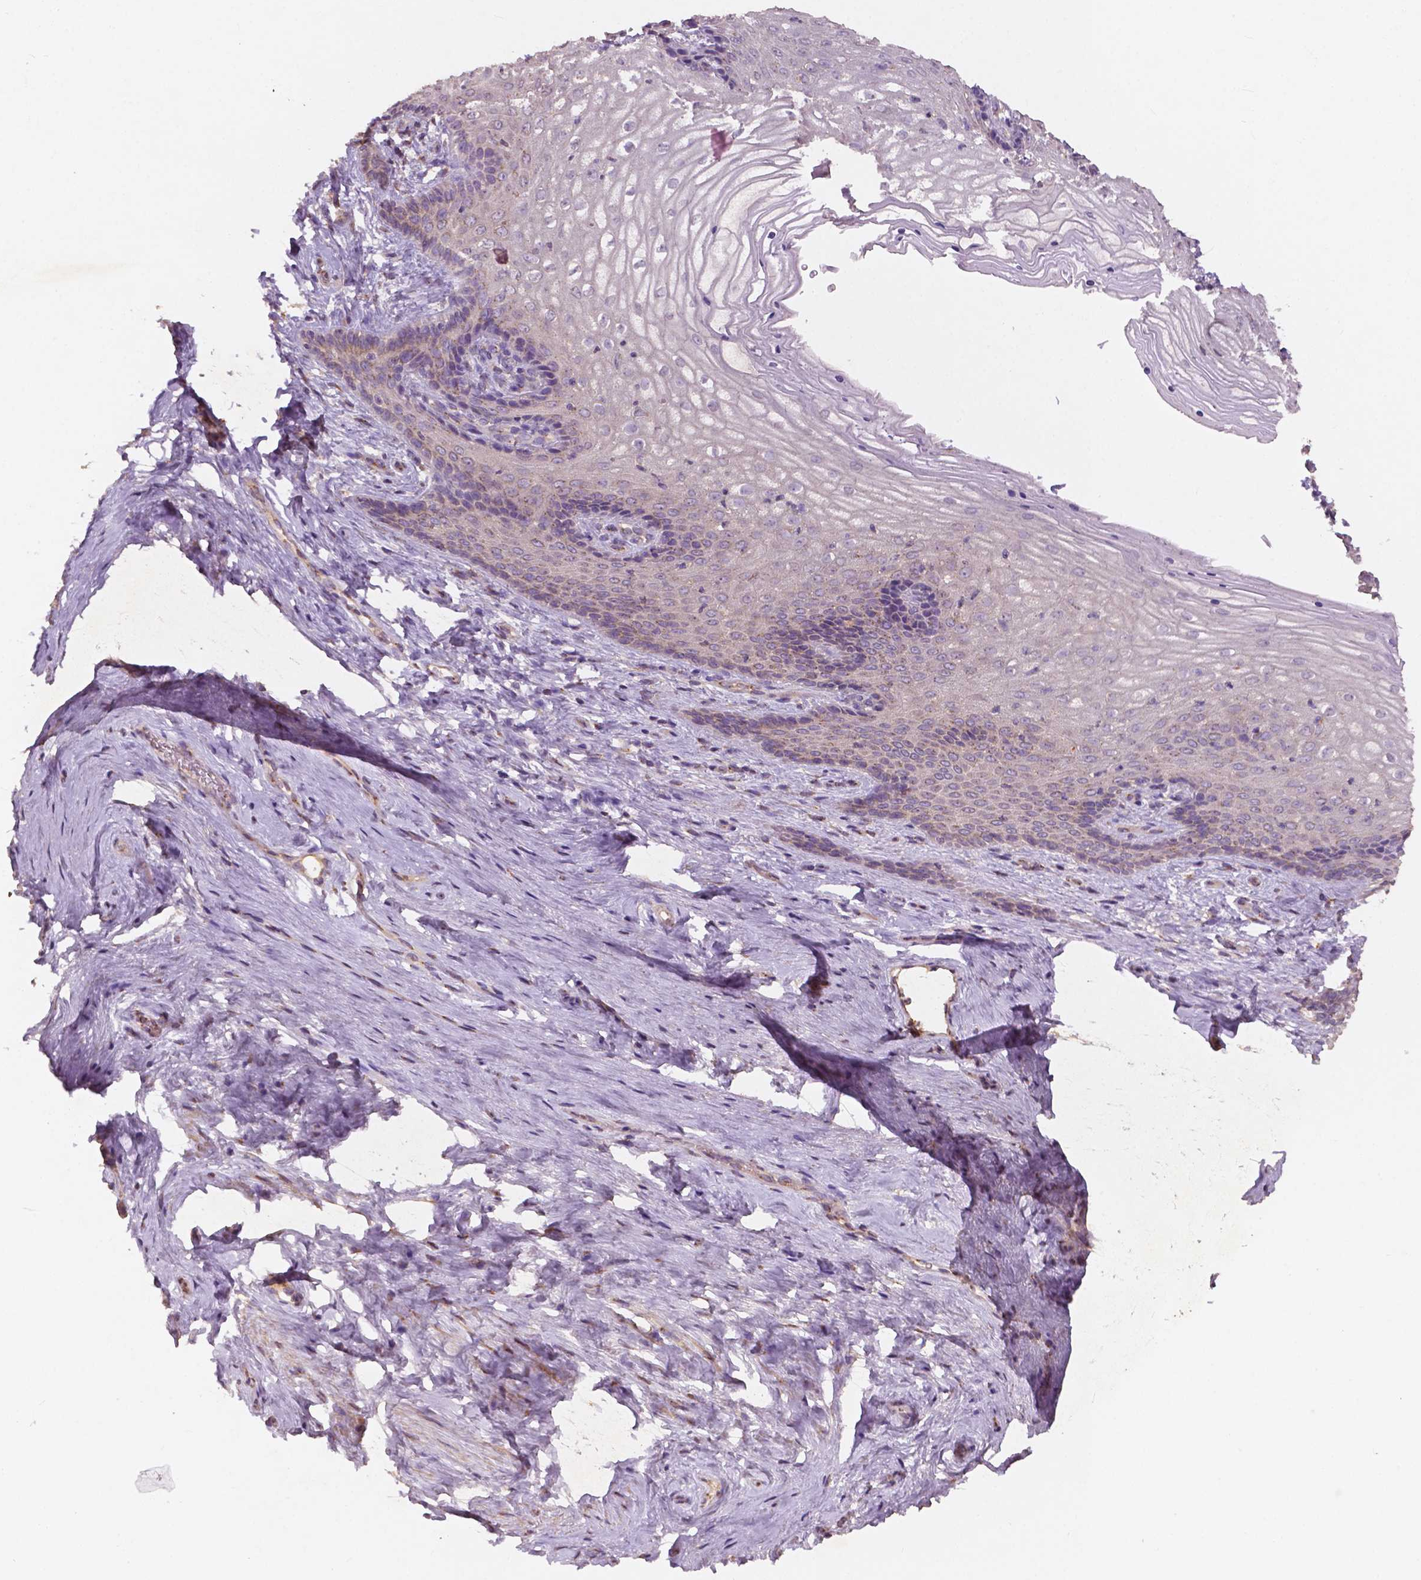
{"staining": {"intensity": "weak", "quantity": "<25%", "location": "cytoplasmic/membranous"}, "tissue": "vagina", "cell_type": "Squamous epithelial cells", "image_type": "normal", "snomed": [{"axis": "morphology", "description": "Normal tissue, NOS"}, {"axis": "topography", "description": "Vagina"}], "caption": "Squamous epithelial cells show no significant protein positivity in benign vagina. (DAB IHC visualized using brightfield microscopy, high magnification).", "gene": "CHPT1", "patient": {"sex": "female", "age": 45}}